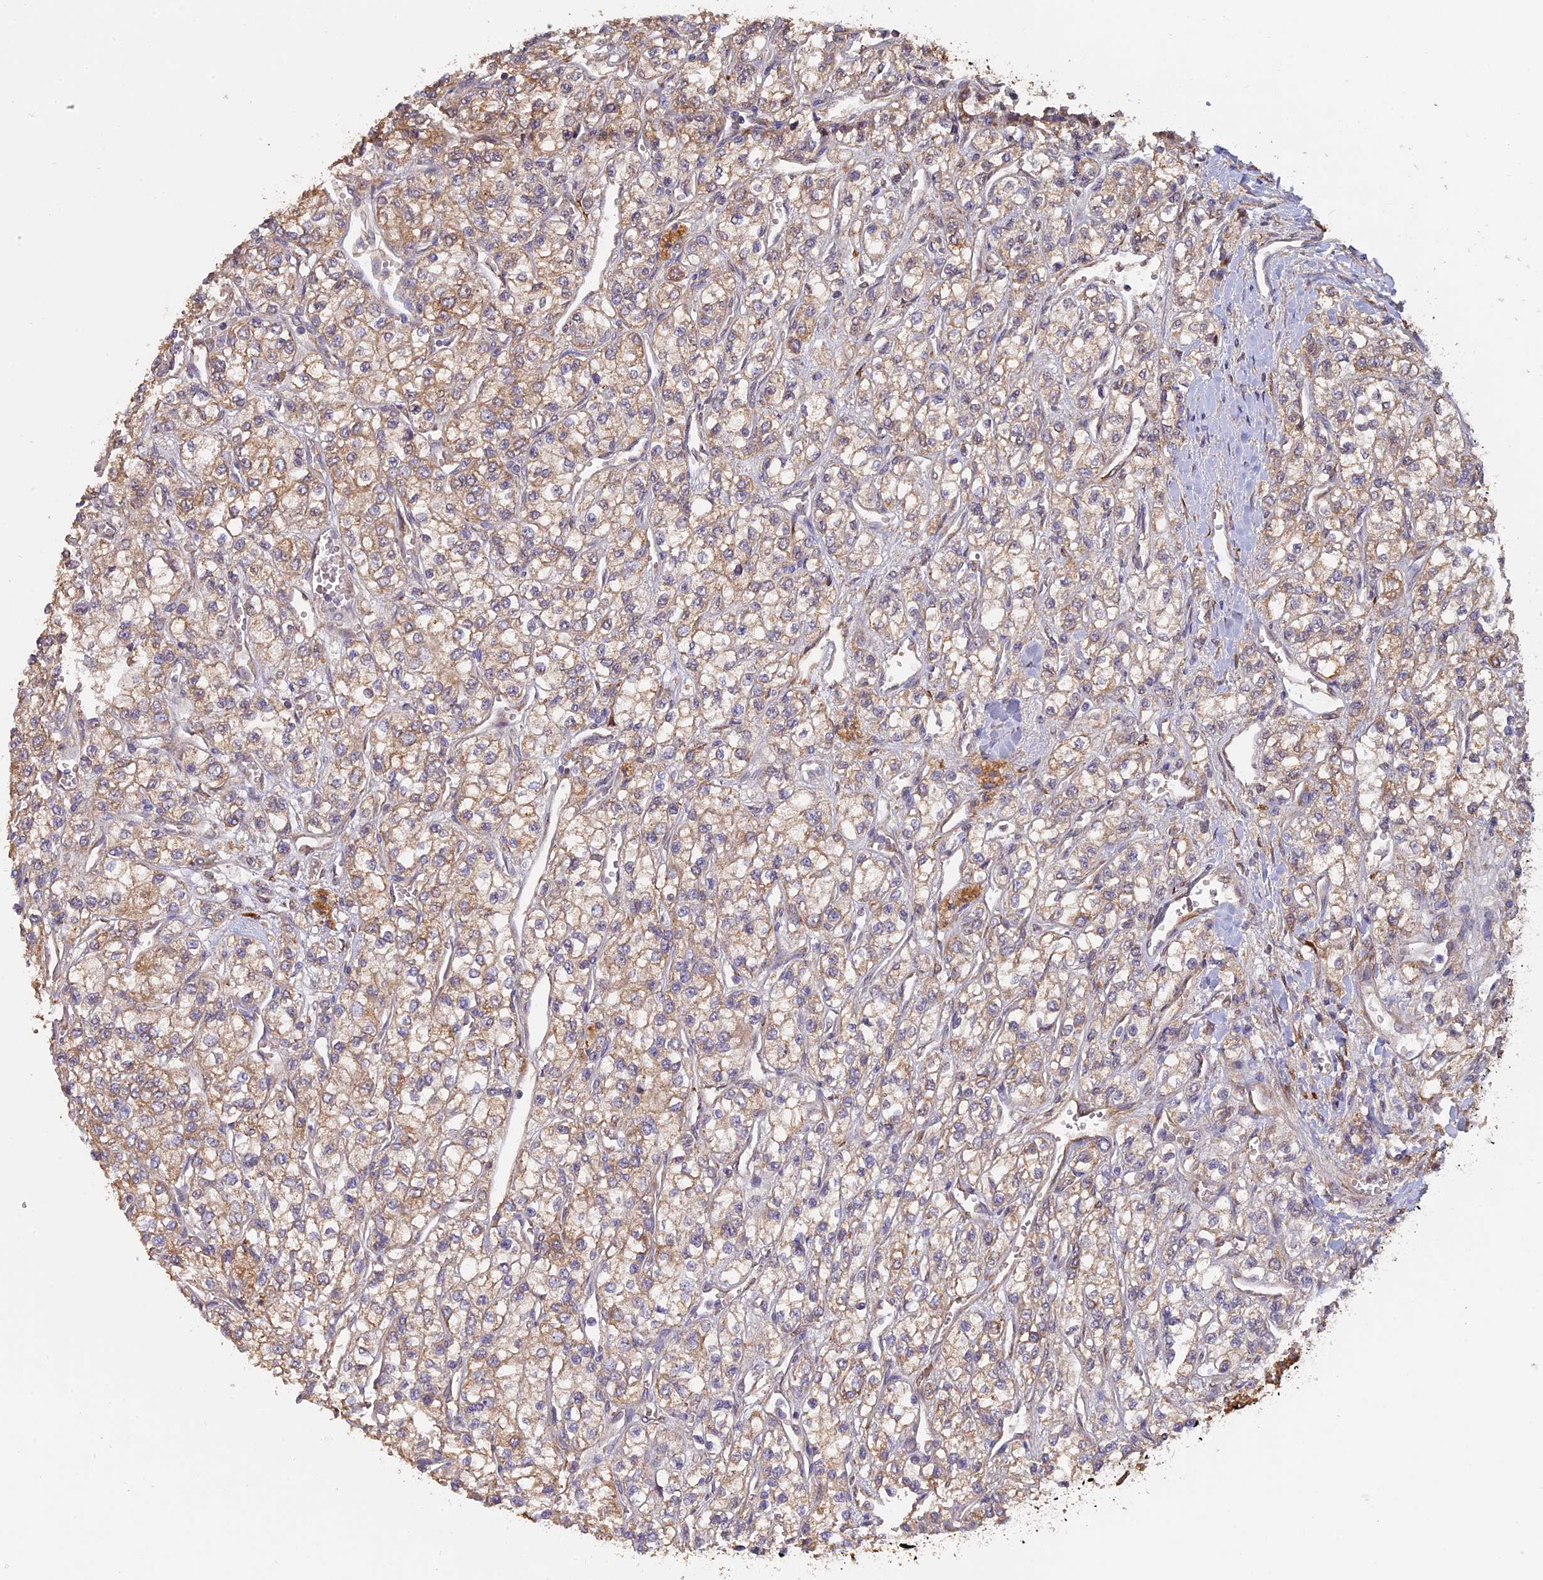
{"staining": {"intensity": "weak", "quantity": ">75%", "location": "cytoplasmic/membranous"}, "tissue": "renal cancer", "cell_type": "Tumor cells", "image_type": "cancer", "snomed": [{"axis": "morphology", "description": "Adenocarcinoma, NOS"}, {"axis": "topography", "description": "Kidney"}], "caption": "Weak cytoplasmic/membranous positivity for a protein is seen in approximately >75% of tumor cells of renal cancer using immunohistochemistry.", "gene": "PPIC", "patient": {"sex": "male", "age": 80}}